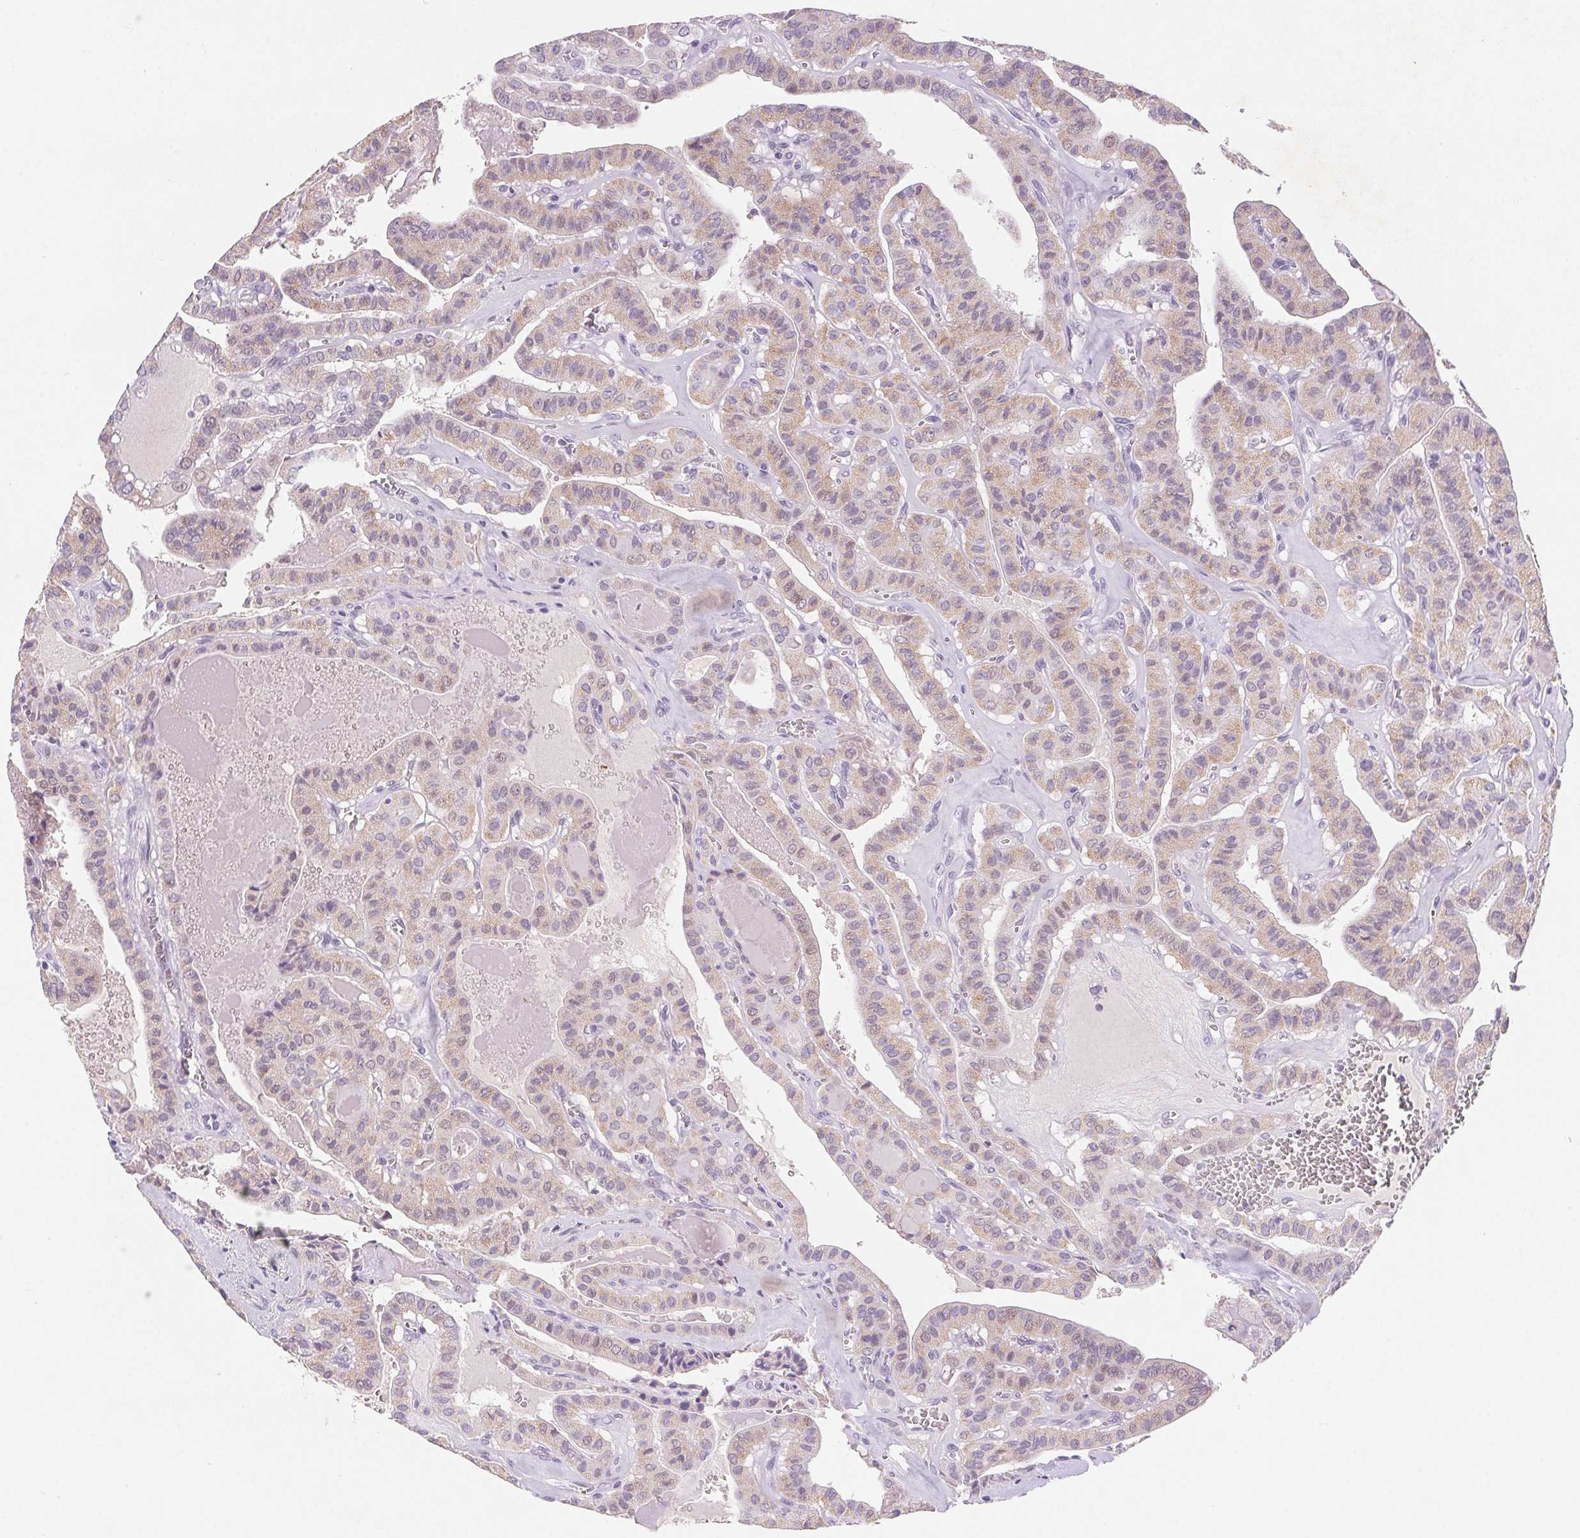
{"staining": {"intensity": "weak", "quantity": "25%-75%", "location": "cytoplasmic/membranous"}, "tissue": "thyroid cancer", "cell_type": "Tumor cells", "image_type": "cancer", "snomed": [{"axis": "morphology", "description": "Papillary adenocarcinoma, NOS"}, {"axis": "topography", "description": "Thyroid gland"}], "caption": "Human thyroid cancer (papillary adenocarcinoma) stained with a protein marker exhibits weak staining in tumor cells.", "gene": "DPPA5", "patient": {"sex": "male", "age": 52}}